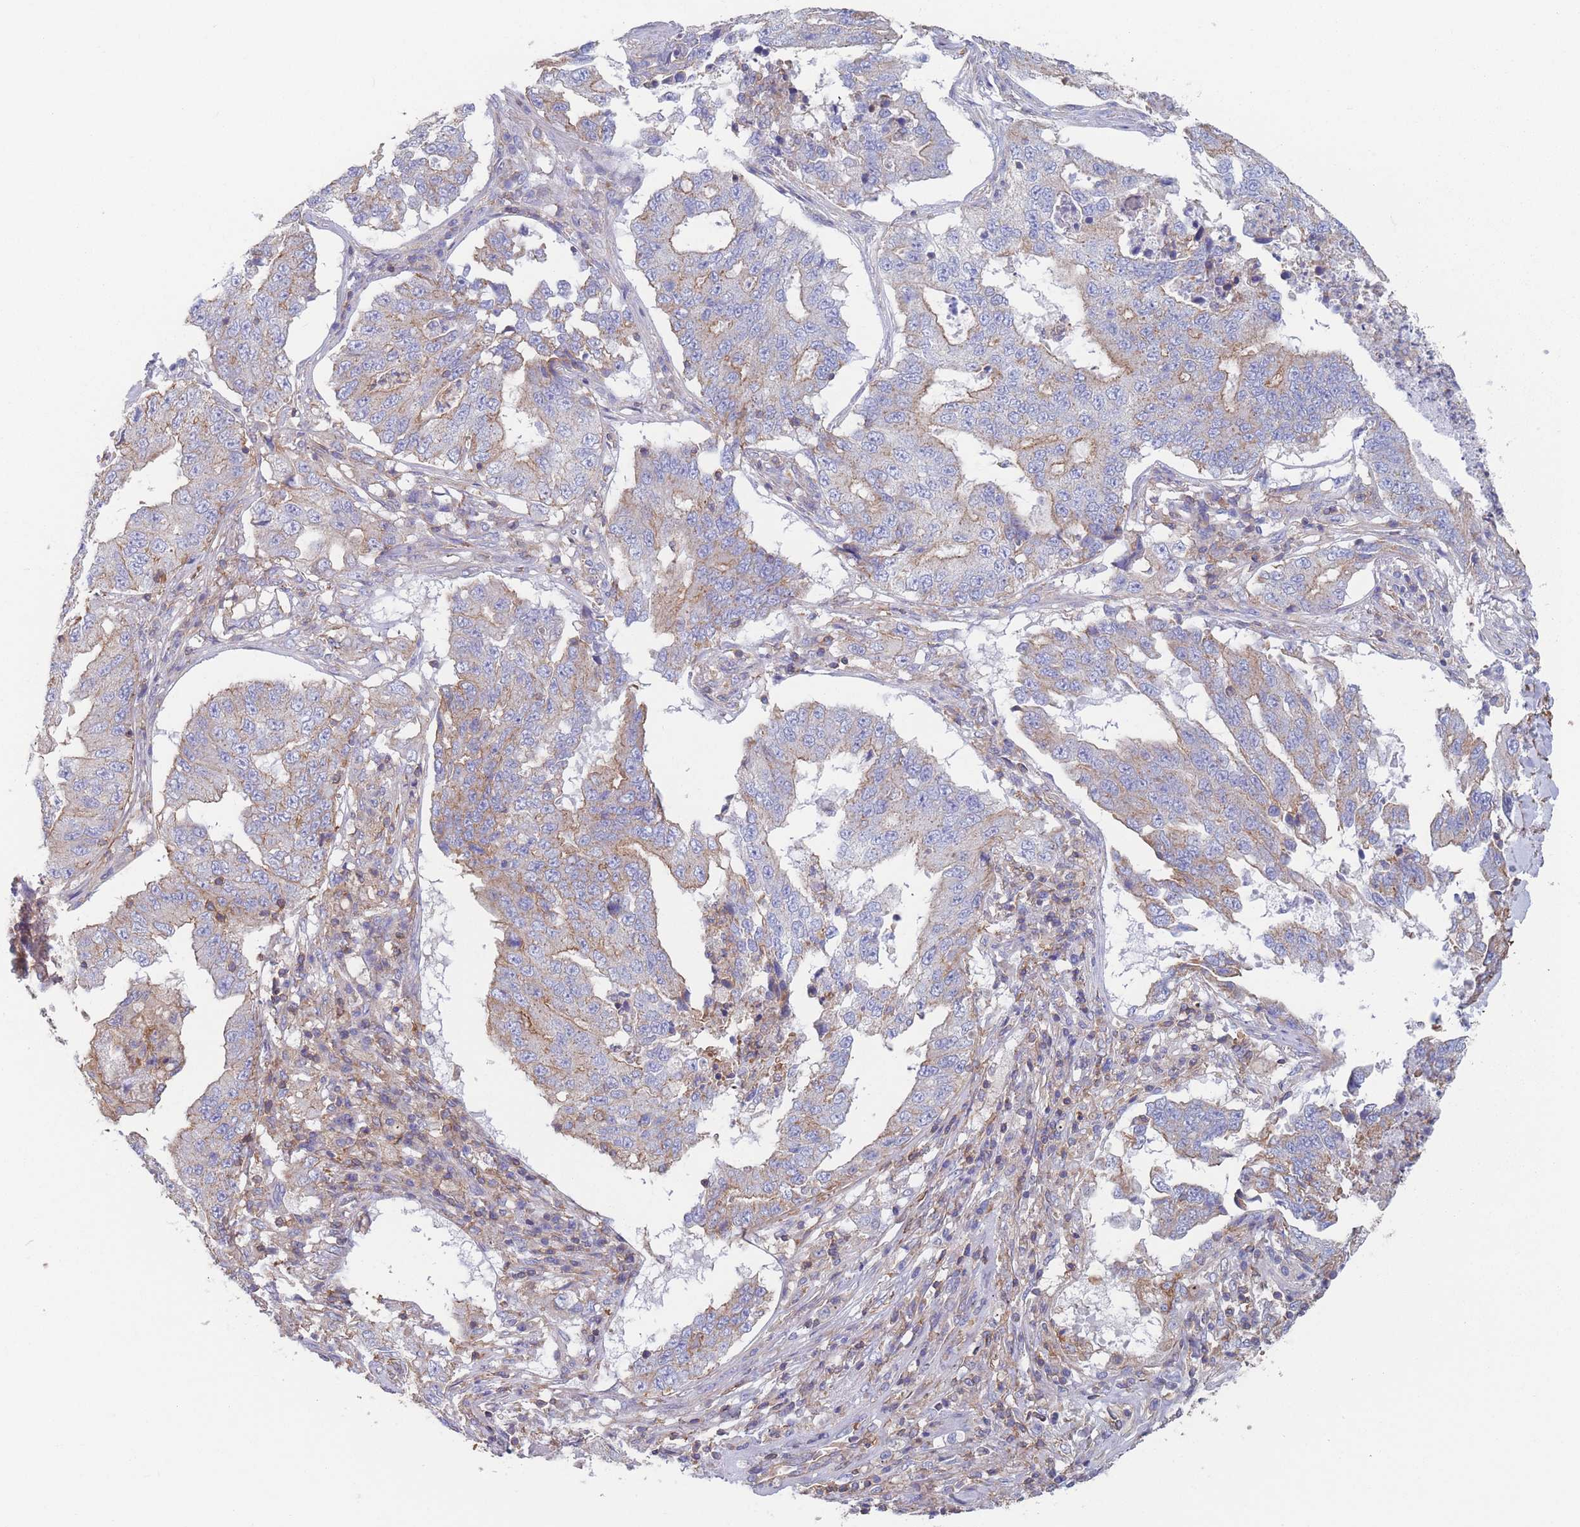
{"staining": {"intensity": "weak", "quantity": "<25%", "location": "cytoplasmic/membranous"}, "tissue": "lung cancer", "cell_type": "Tumor cells", "image_type": "cancer", "snomed": [{"axis": "morphology", "description": "Adenocarcinoma, NOS"}, {"axis": "topography", "description": "Lung"}], "caption": "Tumor cells show no significant protein positivity in lung cancer (adenocarcinoma).", "gene": "ADH1A", "patient": {"sex": "female", "age": 51}}